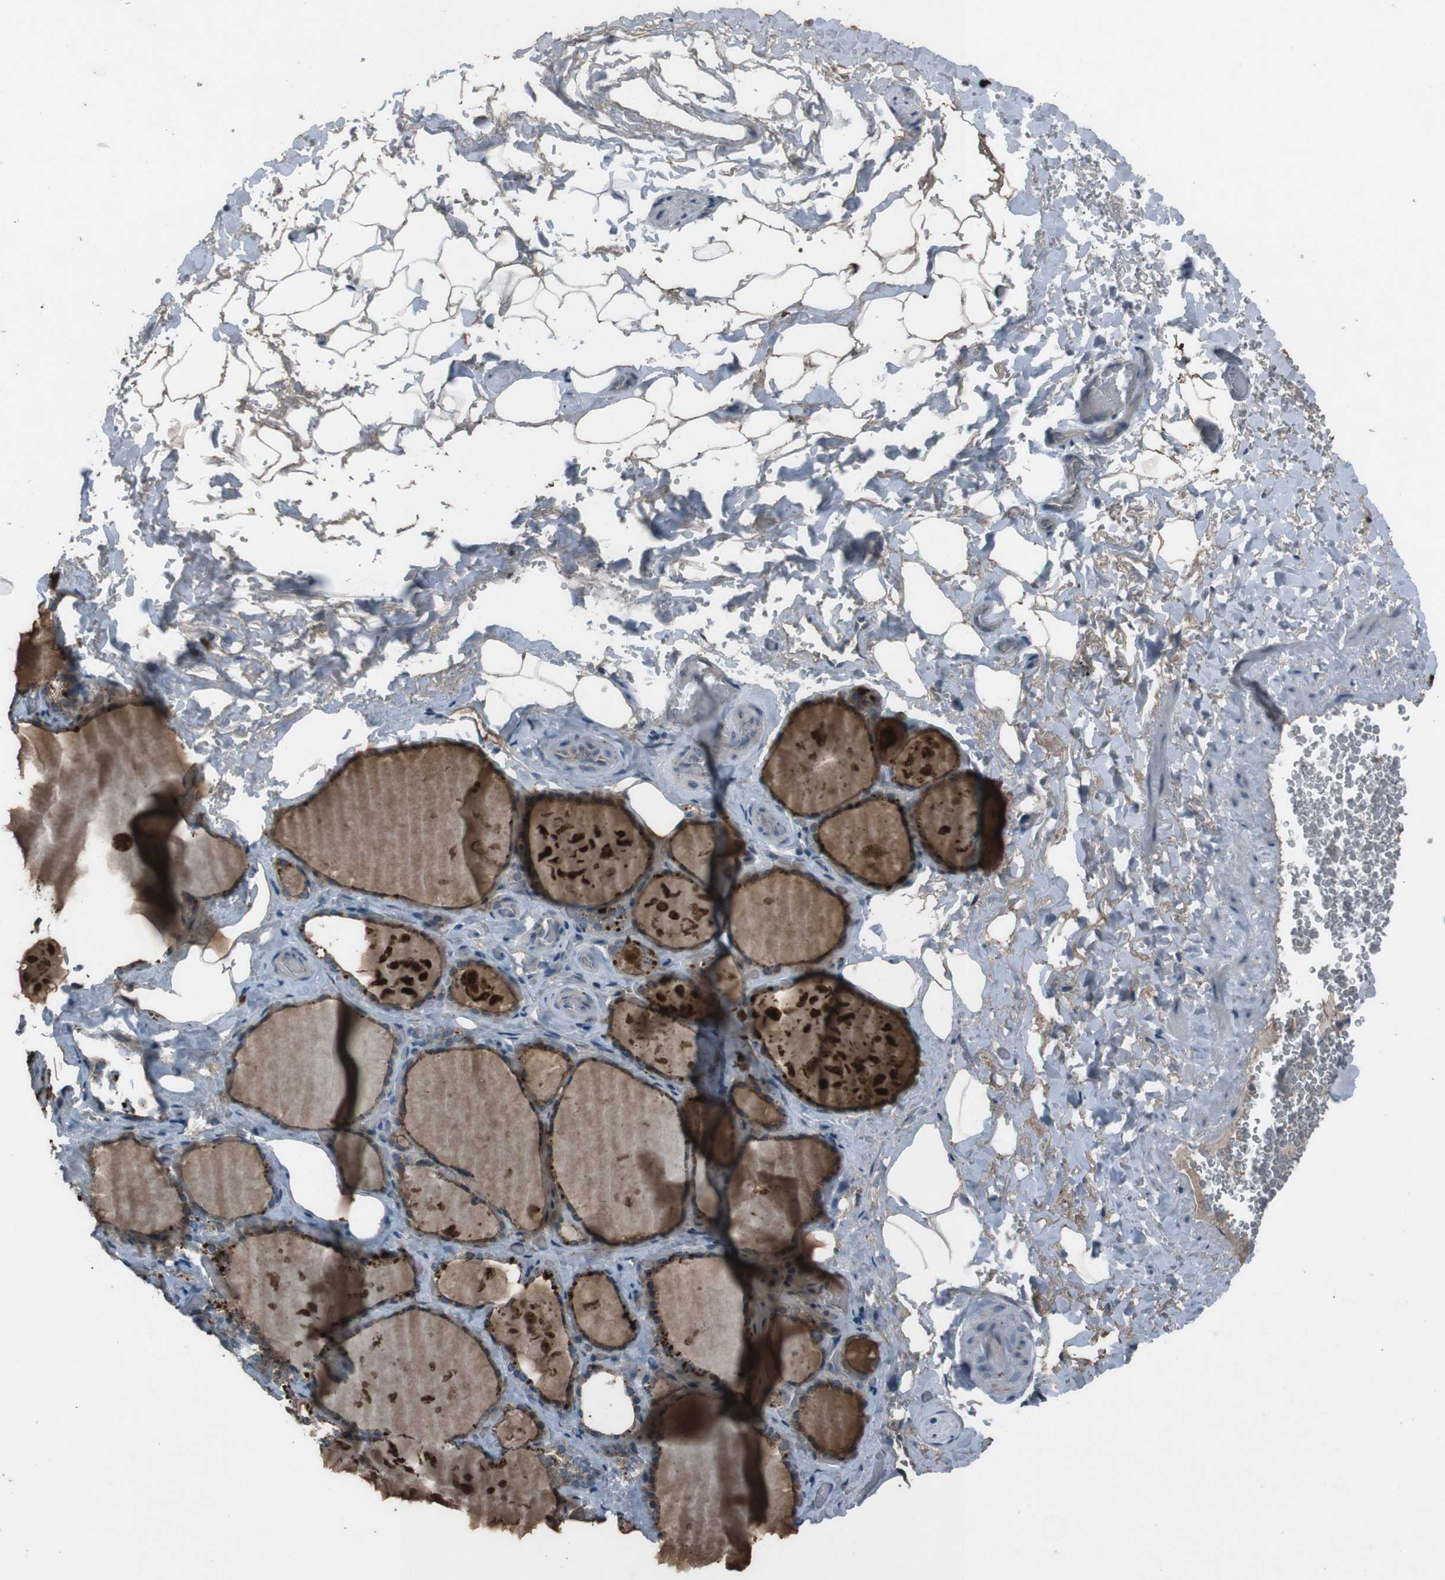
{"staining": {"intensity": "moderate", "quantity": ">75%", "location": "cytoplasmic/membranous"}, "tissue": "thyroid gland", "cell_type": "Glandular cells", "image_type": "normal", "snomed": [{"axis": "morphology", "description": "Normal tissue, NOS"}, {"axis": "topography", "description": "Thyroid gland"}], "caption": "Glandular cells display medium levels of moderate cytoplasmic/membranous staining in approximately >75% of cells in unremarkable thyroid gland. Nuclei are stained in blue.", "gene": "EFNA5", "patient": {"sex": "male", "age": 61}}